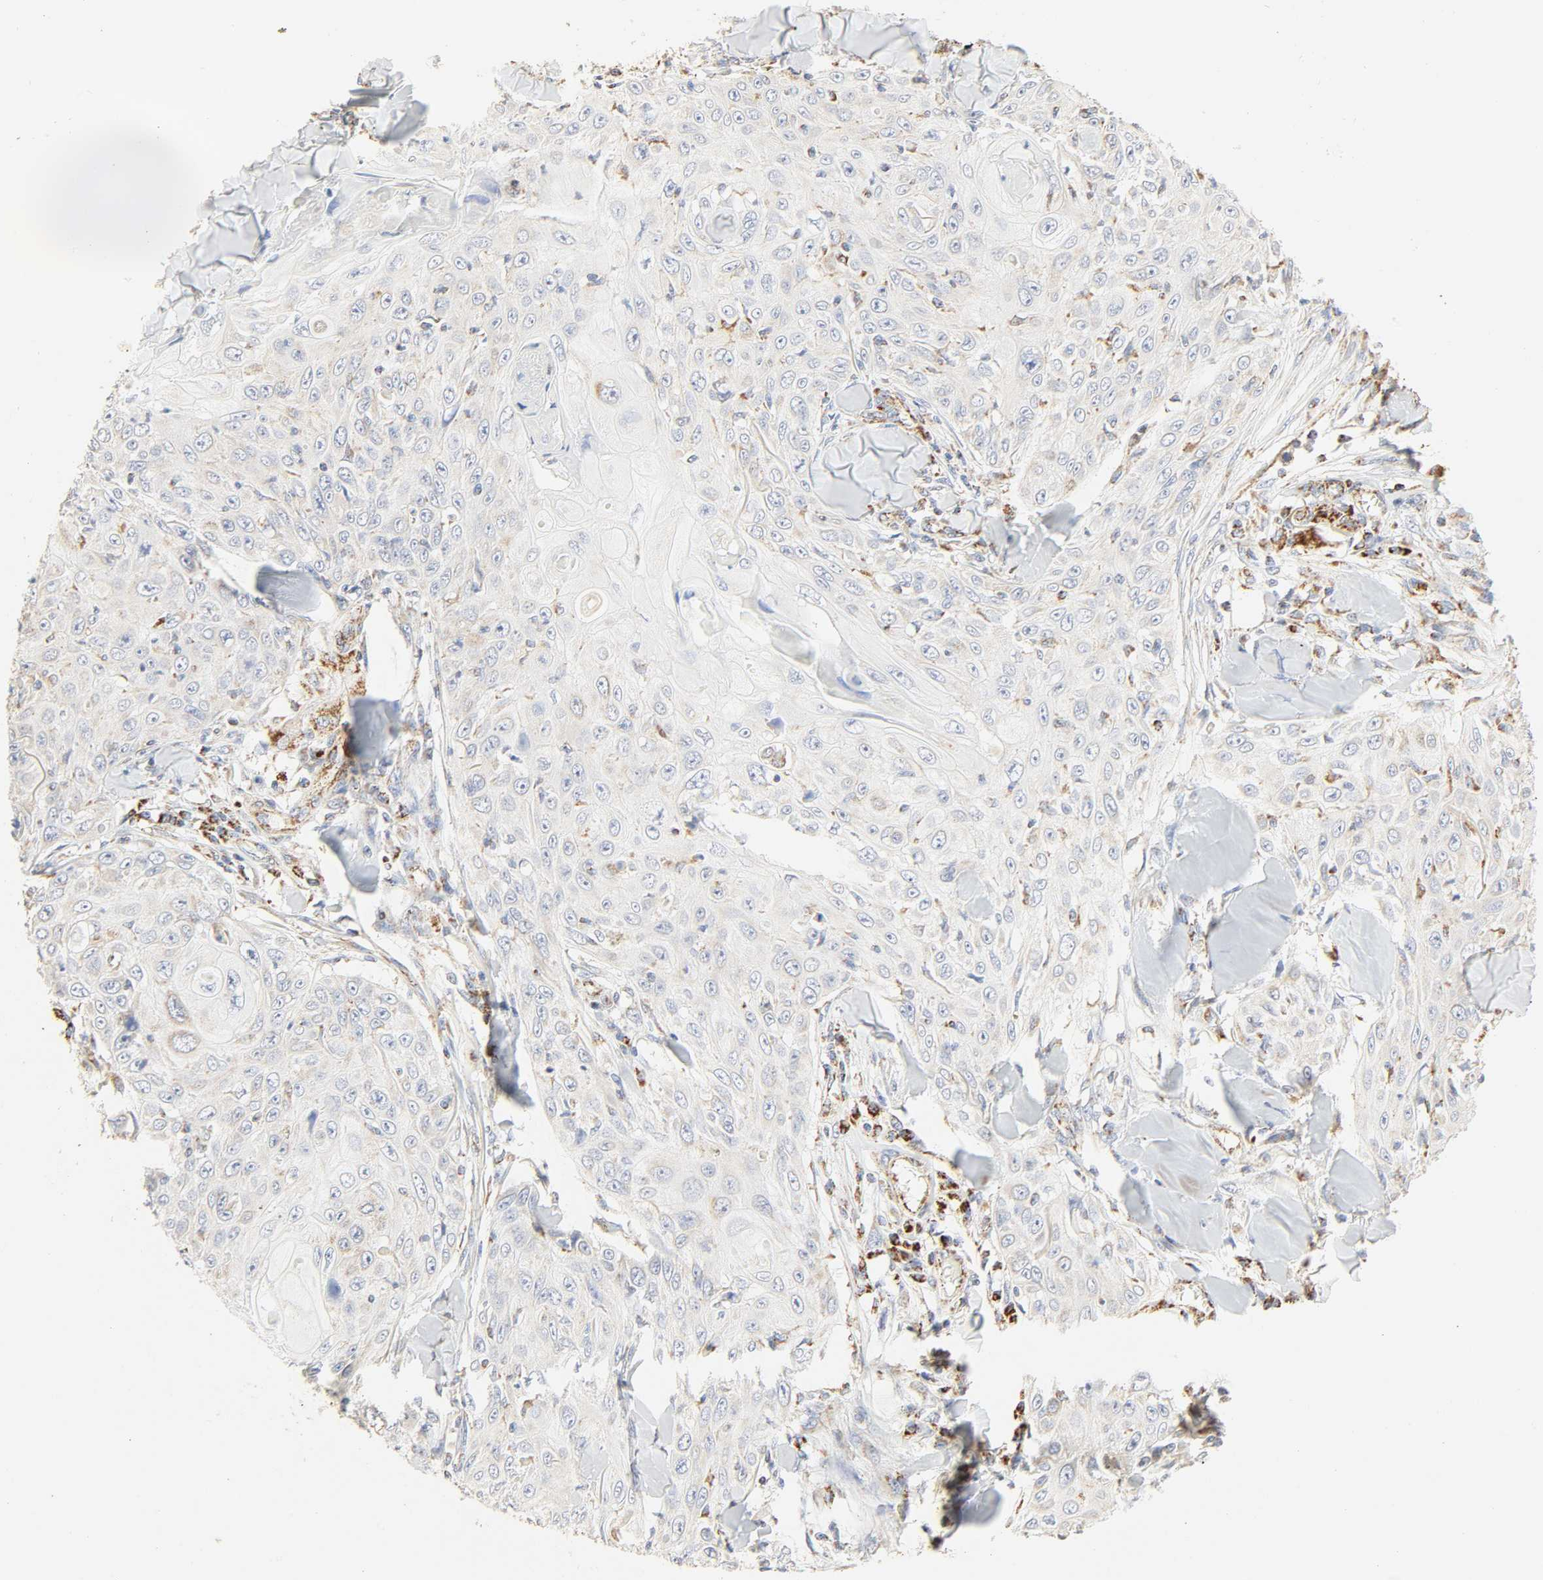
{"staining": {"intensity": "weak", "quantity": "25%-75%", "location": "cytoplasmic/membranous"}, "tissue": "skin cancer", "cell_type": "Tumor cells", "image_type": "cancer", "snomed": [{"axis": "morphology", "description": "Squamous cell carcinoma, NOS"}, {"axis": "topography", "description": "Skin"}], "caption": "This histopathology image shows skin cancer stained with immunohistochemistry to label a protein in brown. The cytoplasmic/membranous of tumor cells show weak positivity for the protein. Nuclei are counter-stained blue.", "gene": "ACAT1", "patient": {"sex": "male", "age": 86}}